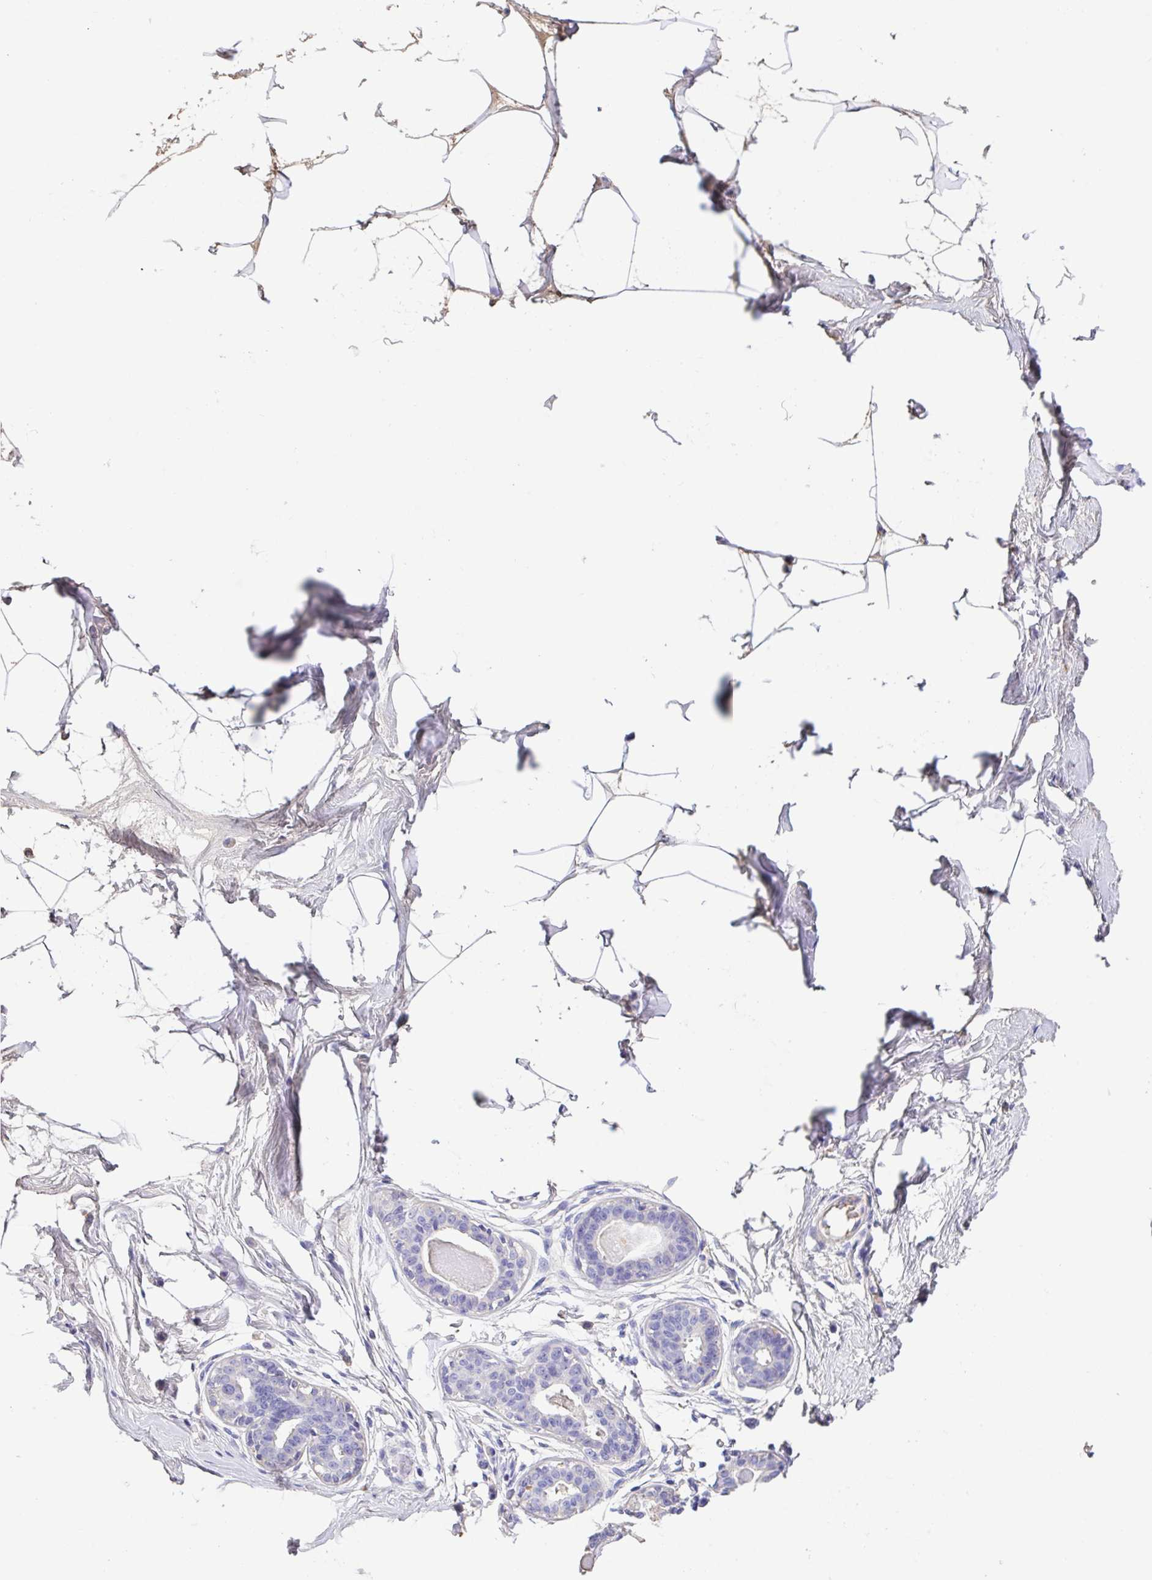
{"staining": {"intensity": "negative", "quantity": "none", "location": "none"}, "tissue": "breast", "cell_type": "Adipocytes", "image_type": "normal", "snomed": [{"axis": "morphology", "description": "Normal tissue, NOS"}, {"axis": "topography", "description": "Breast"}], "caption": "A high-resolution micrograph shows immunohistochemistry (IHC) staining of unremarkable breast, which exhibits no significant staining in adipocytes.", "gene": "HOXC12", "patient": {"sex": "female", "age": 45}}